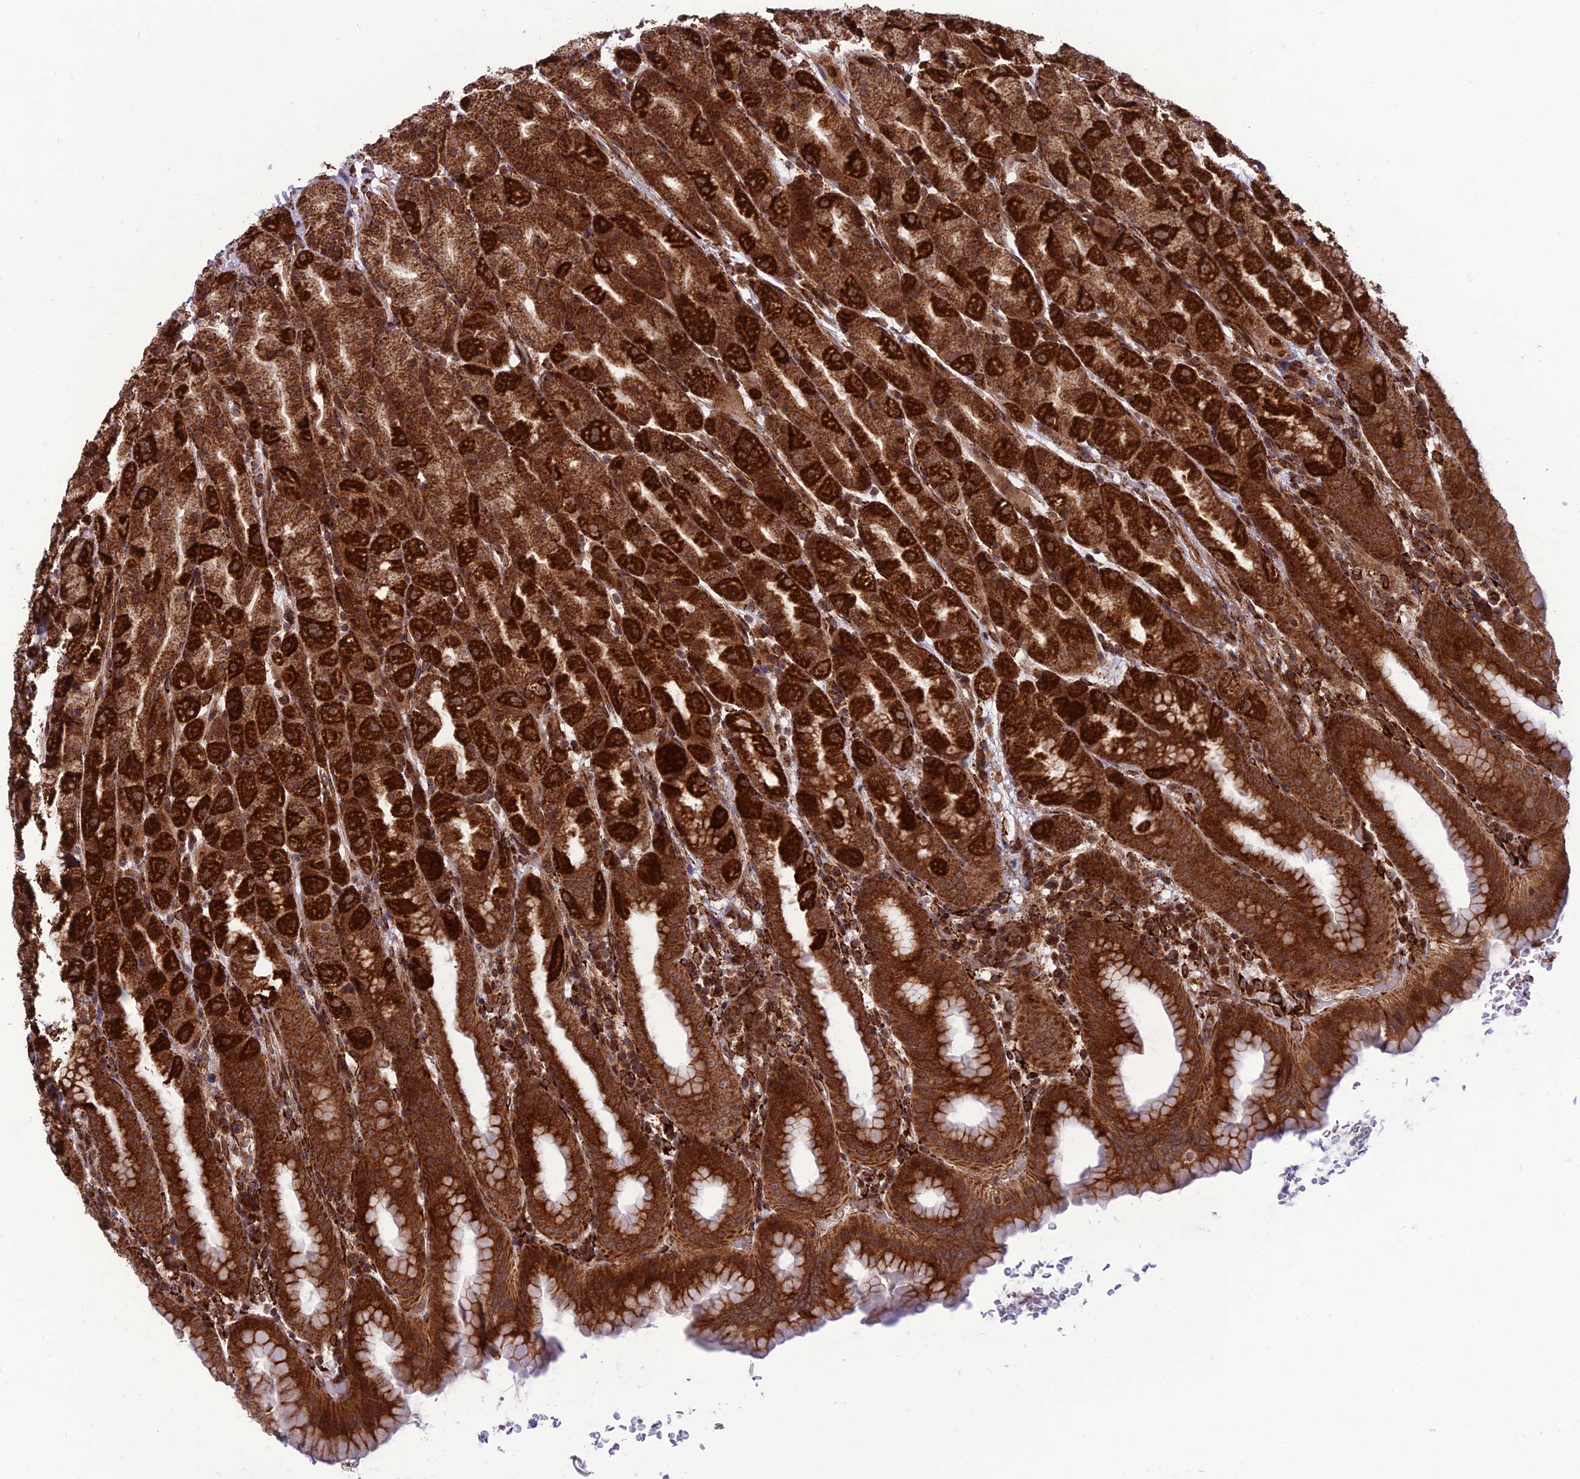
{"staining": {"intensity": "strong", "quantity": ">75%", "location": "cytoplasmic/membranous"}, "tissue": "stomach", "cell_type": "Glandular cells", "image_type": "normal", "snomed": [{"axis": "morphology", "description": "Normal tissue, NOS"}, {"axis": "topography", "description": "Stomach, upper"}], "caption": "Immunohistochemistry (IHC) (DAB) staining of unremarkable stomach shows strong cytoplasmic/membranous protein expression in approximately >75% of glandular cells. Ihc stains the protein of interest in brown and the nuclei are stained blue.", "gene": "CRTAP", "patient": {"sex": "male", "age": 68}}